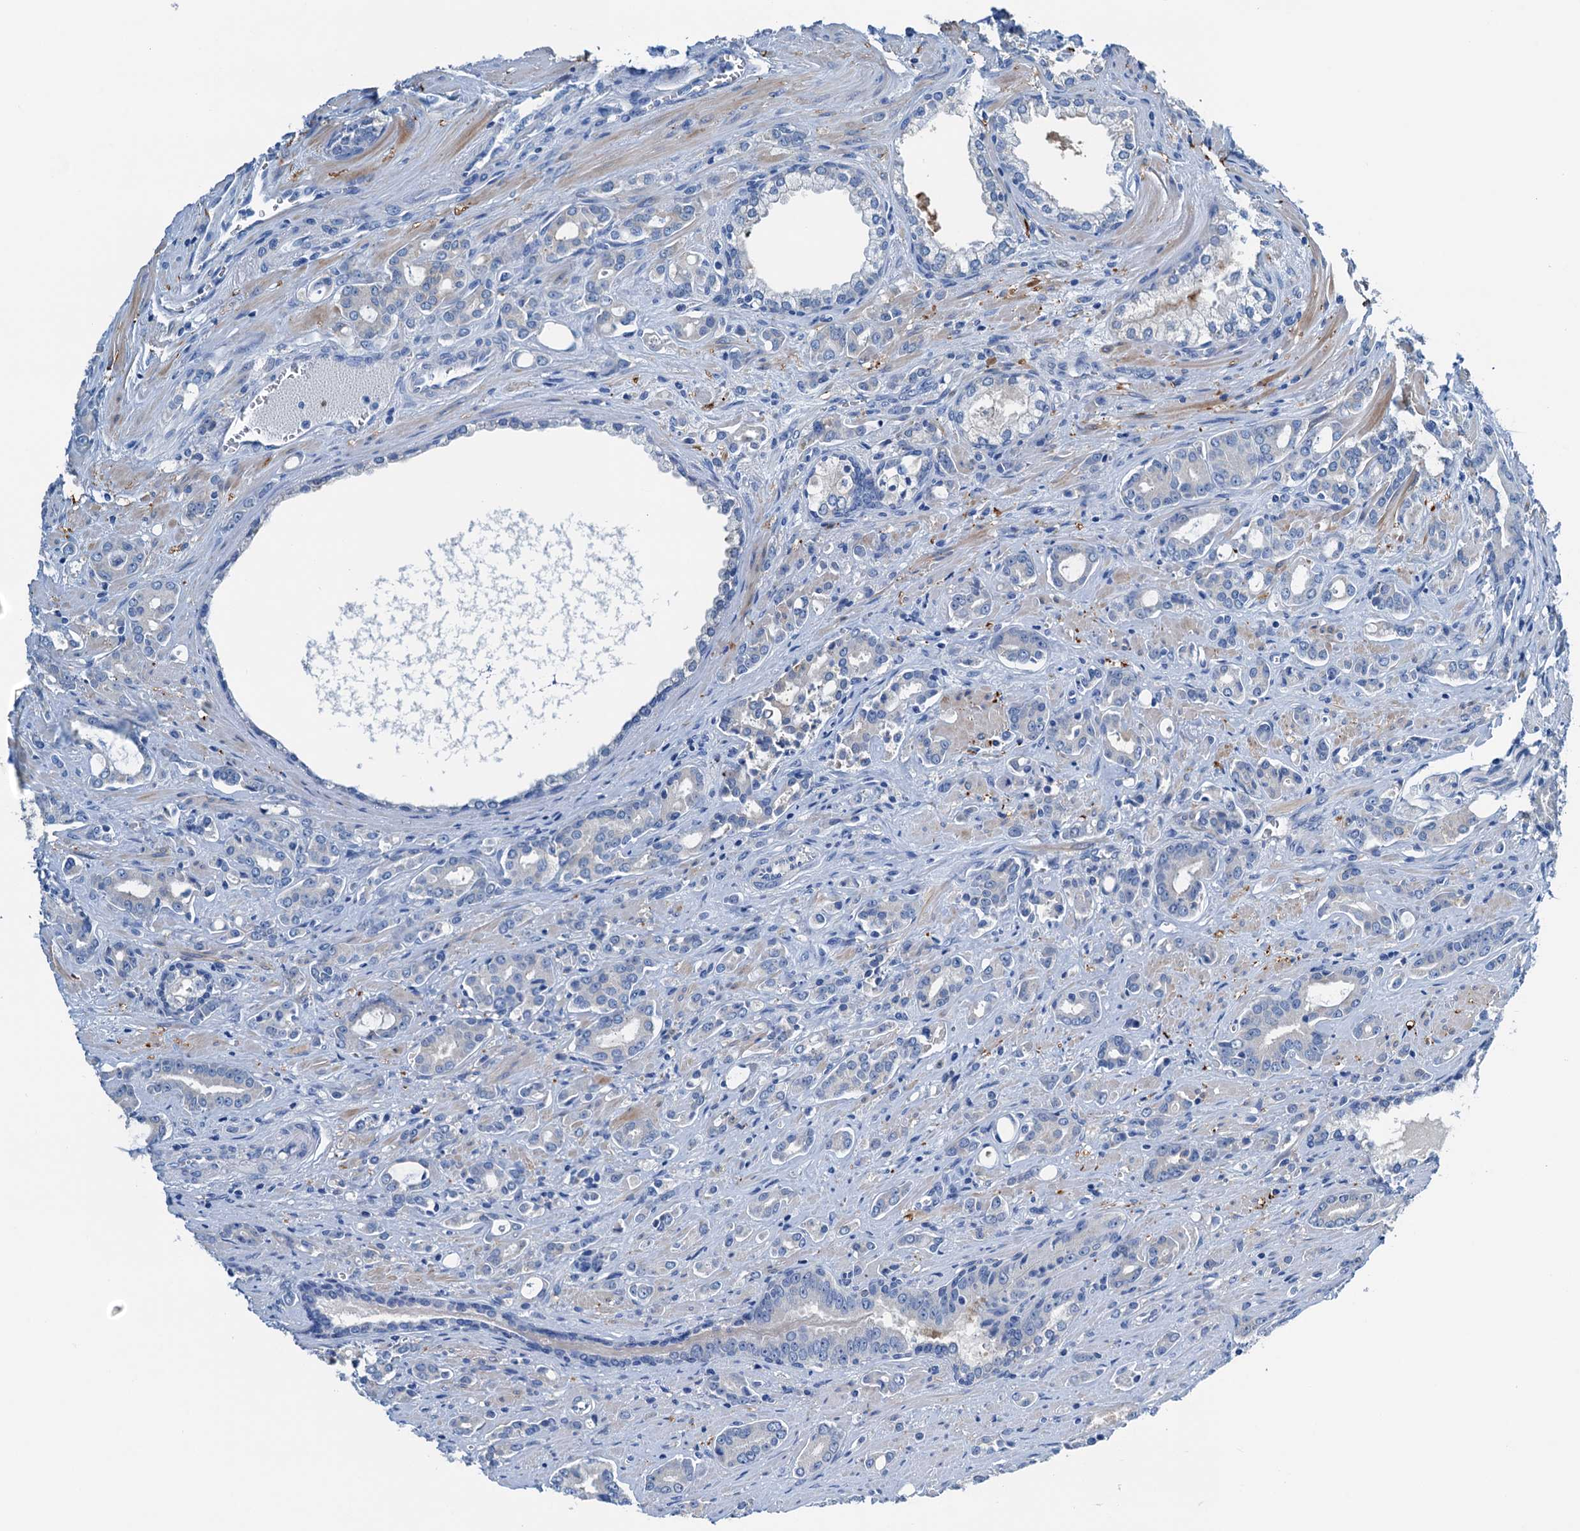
{"staining": {"intensity": "negative", "quantity": "none", "location": "none"}, "tissue": "prostate cancer", "cell_type": "Tumor cells", "image_type": "cancer", "snomed": [{"axis": "morphology", "description": "Adenocarcinoma, High grade"}, {"axis": "topography", "description": "Prostate"}], "caption": "DAB (3,3'-diaminobenzidine) immunohistochemical staining of human high-grade adenocarcinoma (prostate) shows no significant staining in tumor cells. (Brightfield microscopy of DAB (3,3'-diaminobenzidine) IHC at high magnification).", "gene": "C1QTNF4", "patient": {"sex": "male", "age": 72}}